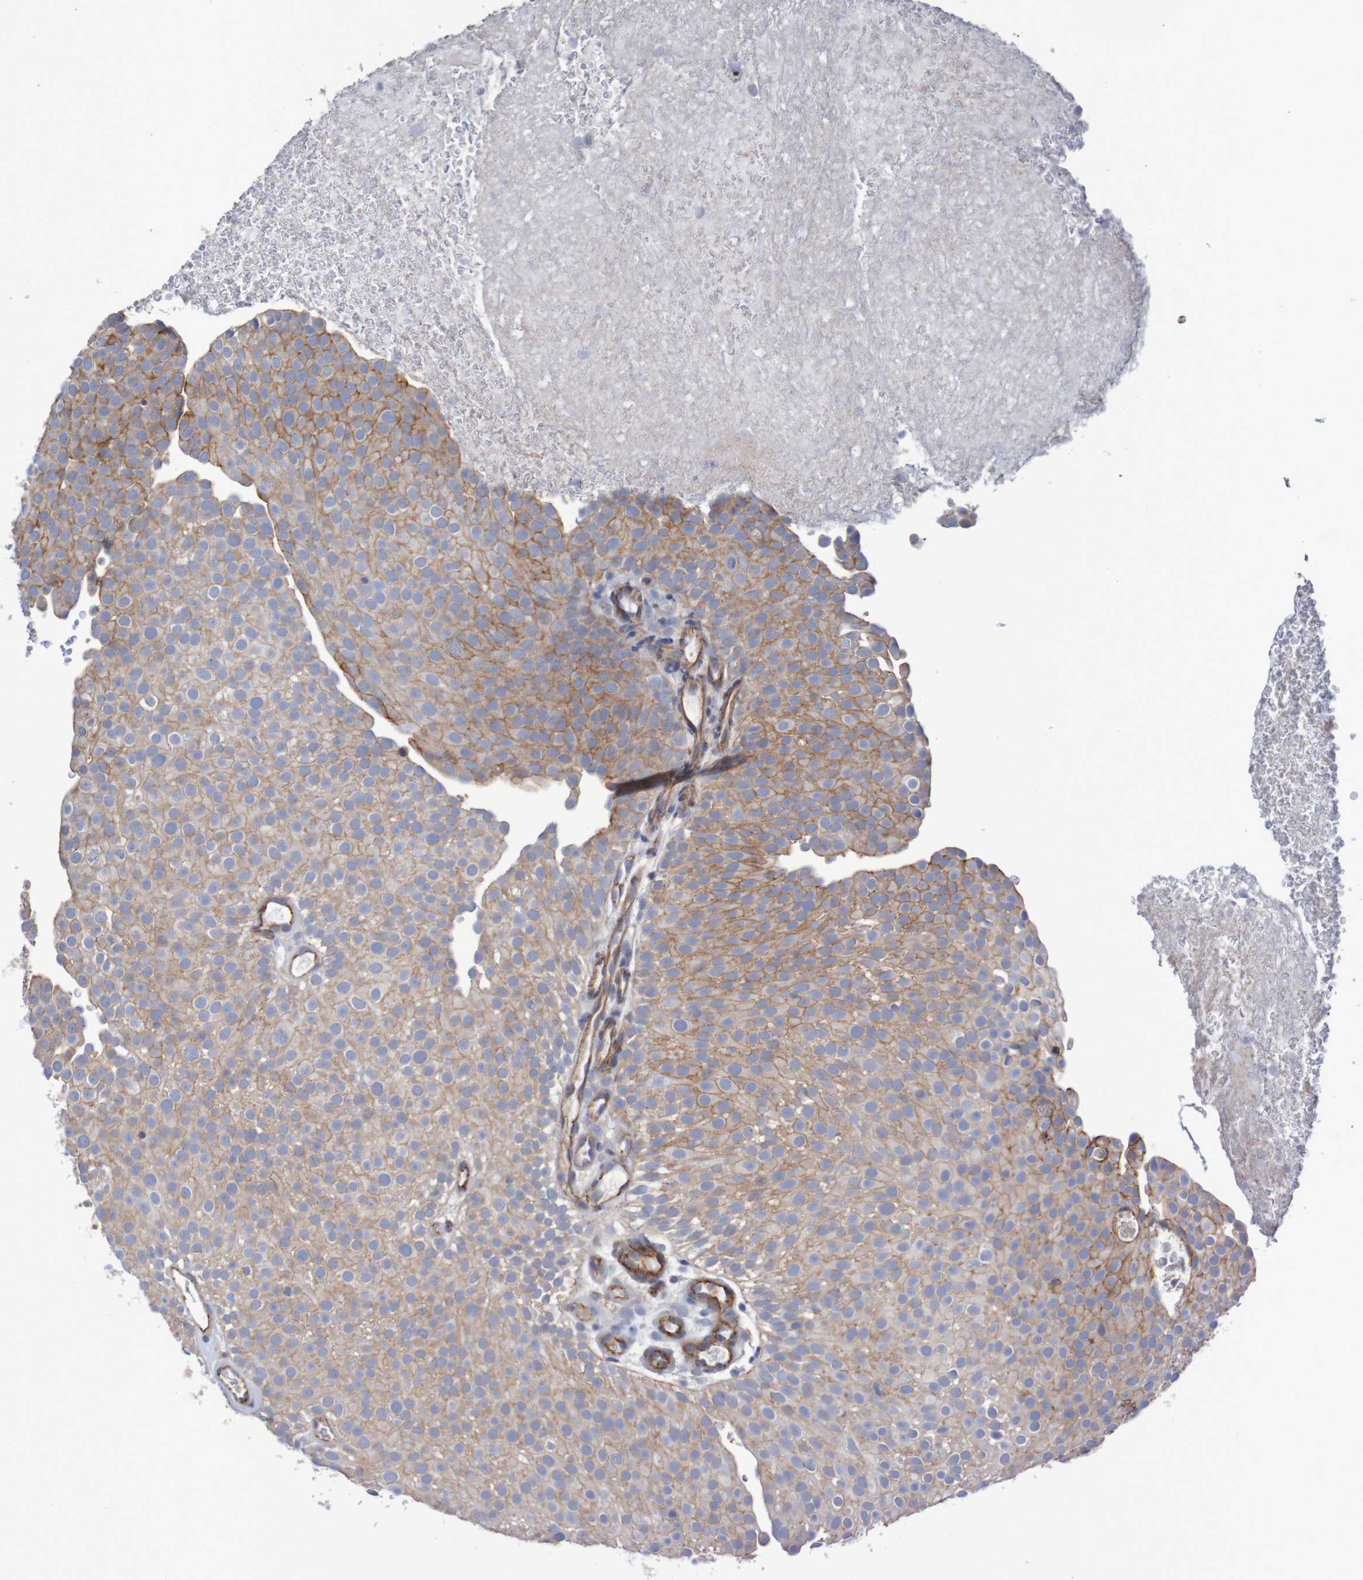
{"staining": {"intensity": "moderate", "quantity": ">75%", "location": "cytoplasmic/membranous"}, "tissue": "urothelial cancer", "cell_type": "Tumor cells", "image_type": "cancer", "snomed": [{"axis": "morphology", "description": "Urothelial carcinoma, Low grade"}, {"axis": "topography", "description": "Urinary bladder"}], "caption": "This micrograph shows urothelial carcinoma (low-grade) stained with immunohistochemistry (IHC) to label a protein in brown. The cytoplasmic/membranous of tumor cells show moderate positivity for the protein. Nuclei are counter-stained blue.", "gene": "NECTIN2", "patient": {"sex": "male", "age": 78}}